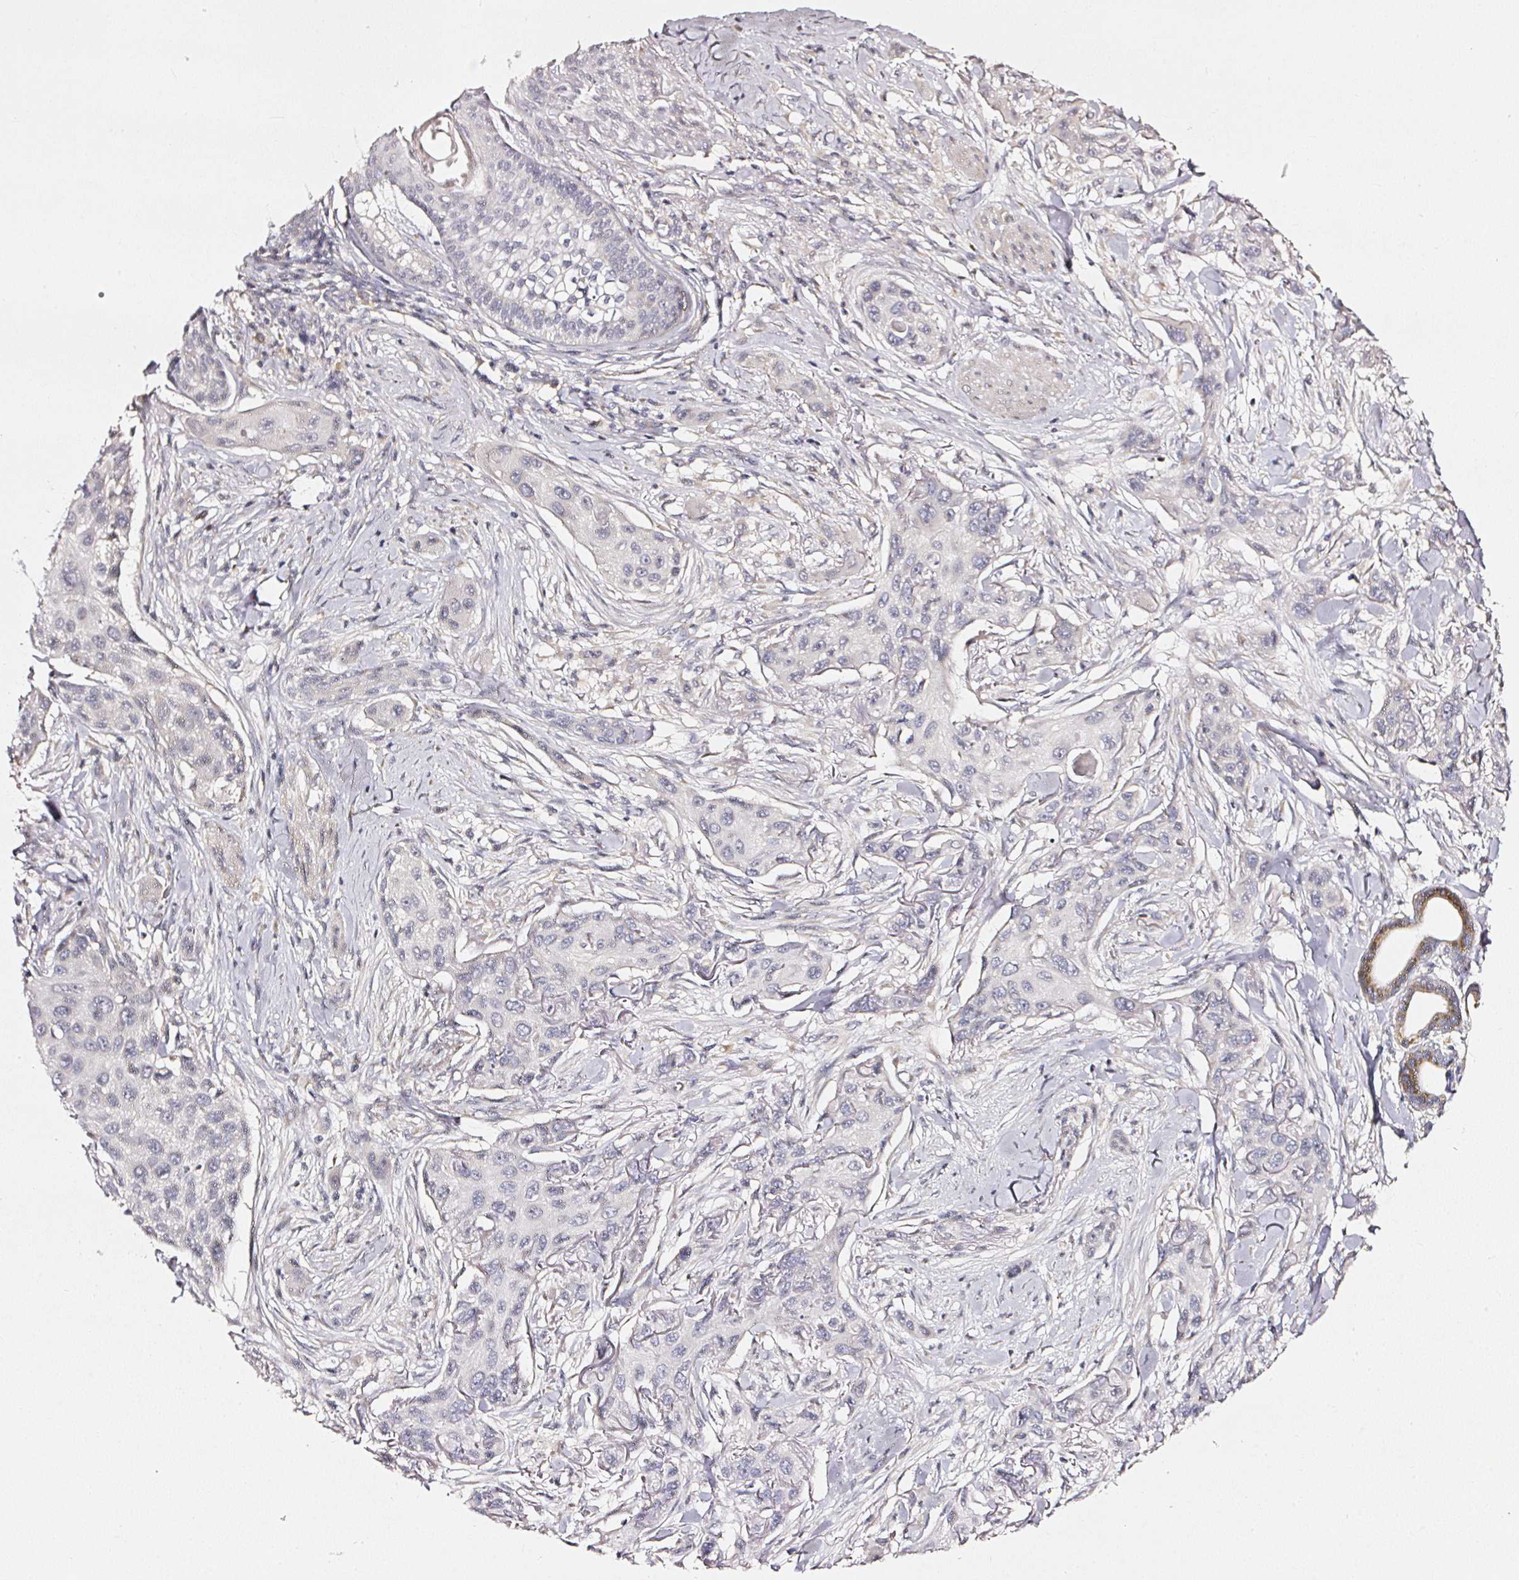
{"staining": {"intensity": "negative", "quantity": "none", "location": "none"}, "tissue": "skin cancer", "cell_type": "Tumor cells", "image_type": "cancer", "snomed": [{"axis": "morphology", "description": "Squamous cell carcinoma, NOS"}, {"axis": "topography", "description": "Skin"}], "caption": "Immunohistochemistry (IHC) of human skin squamous cell carcinoma shows no expression in tumor cells.", "gene": "NTRK1", "patient": {"sex": "male", "age": 63}}